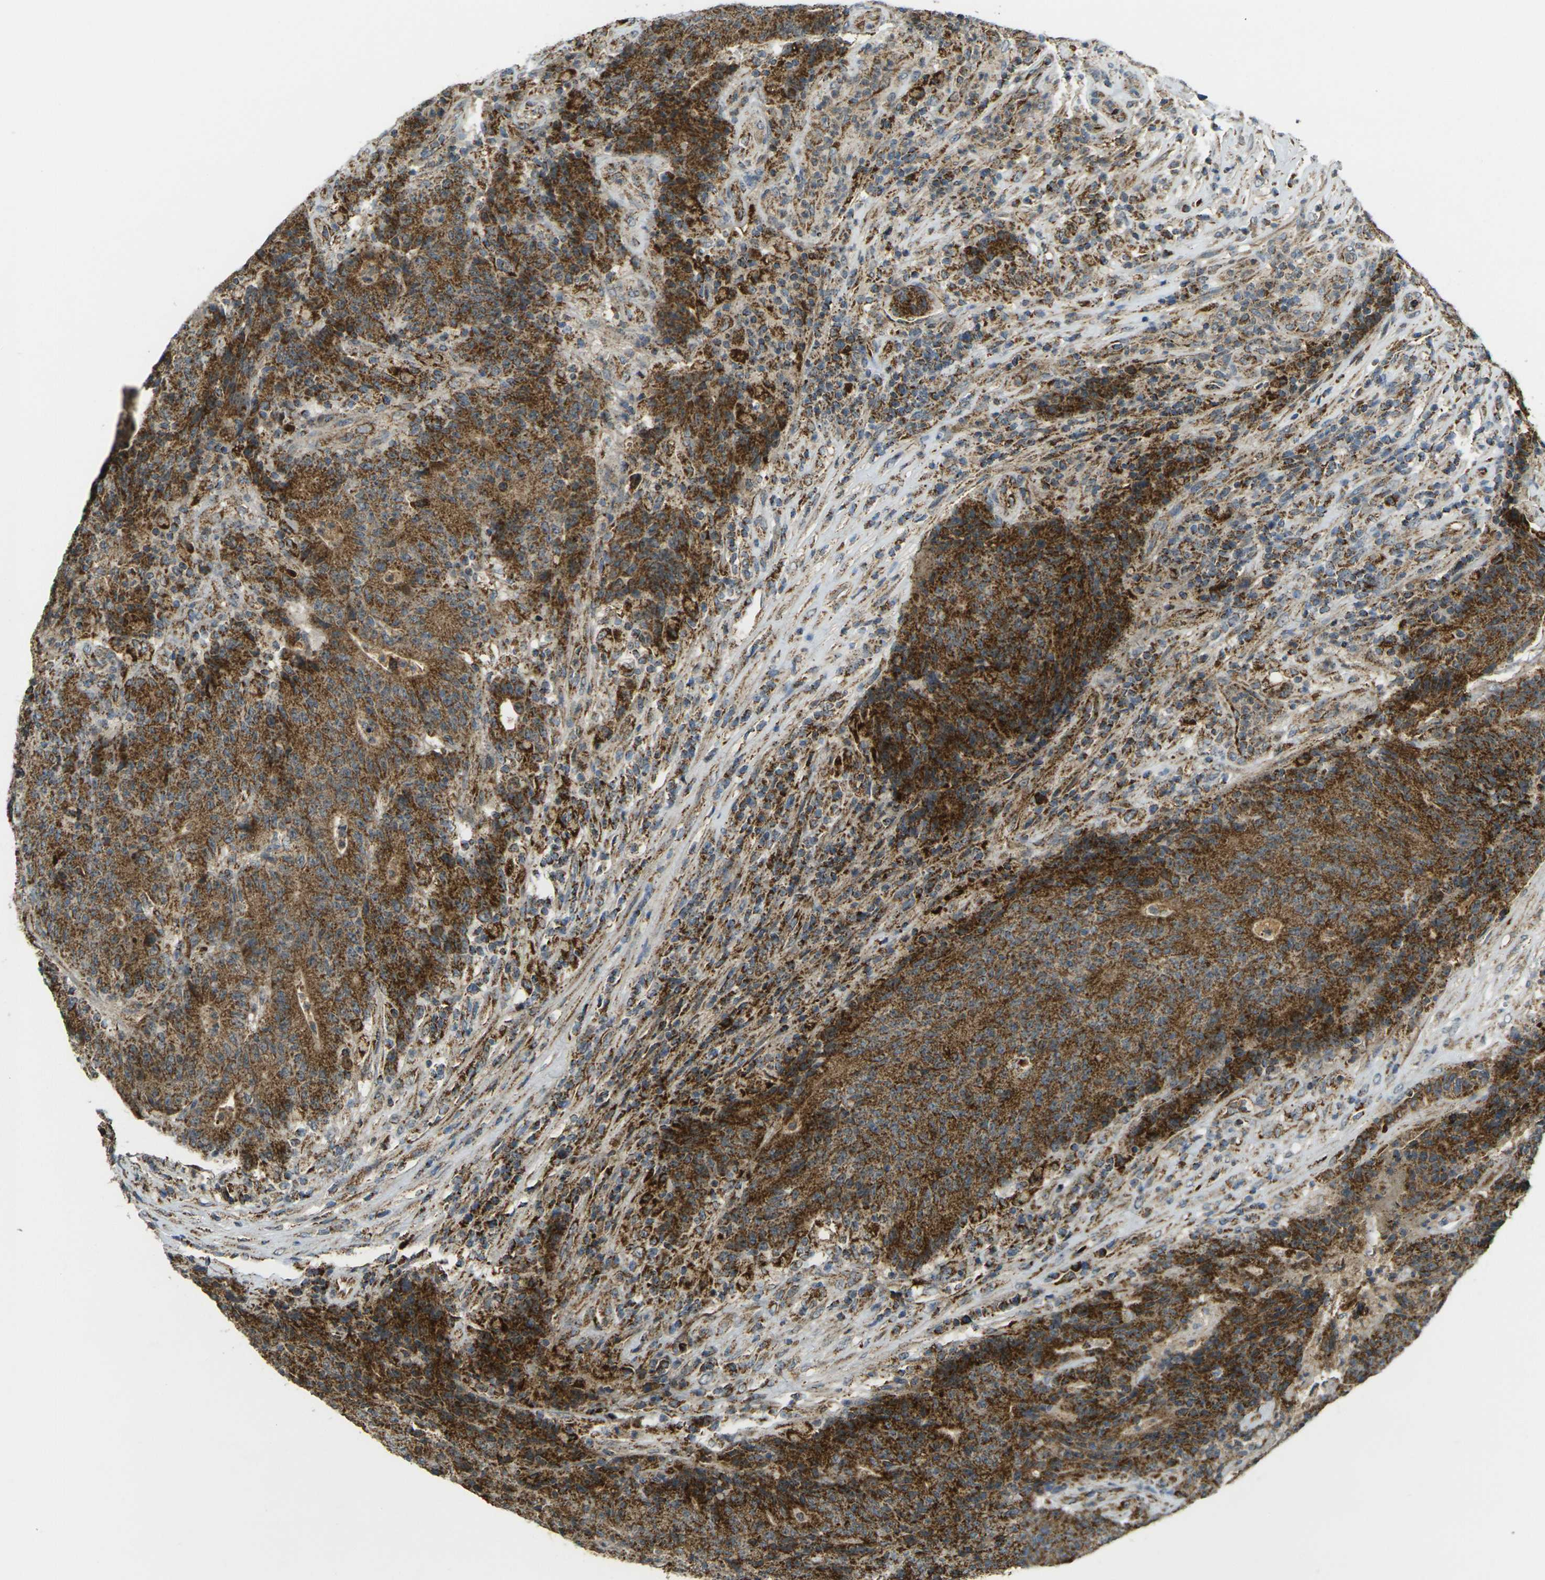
{"staining": {"intensity": "moderate", "quantity": ">75%", "location": "cytoplasmic/membranous"}, "tissue": "colorectal cancer", "cell_type": "Tumor cells", "image_type": "cancer", "snomed": [{"axis": "morphology", "description": "Normal tissue, NOS"}, {"axis": "morphology", "description": "Adenocarcinoma, NOS"}, {"axis": "topography", "description": "Colon"}], "caption": "Tumor cells display moderate cytoplasmic/membranous expression in about >75% of cells in adenocarcinoma (colorectal).", "gene": "IGF1R", "patient": {"sex": "female", "age": 75}}